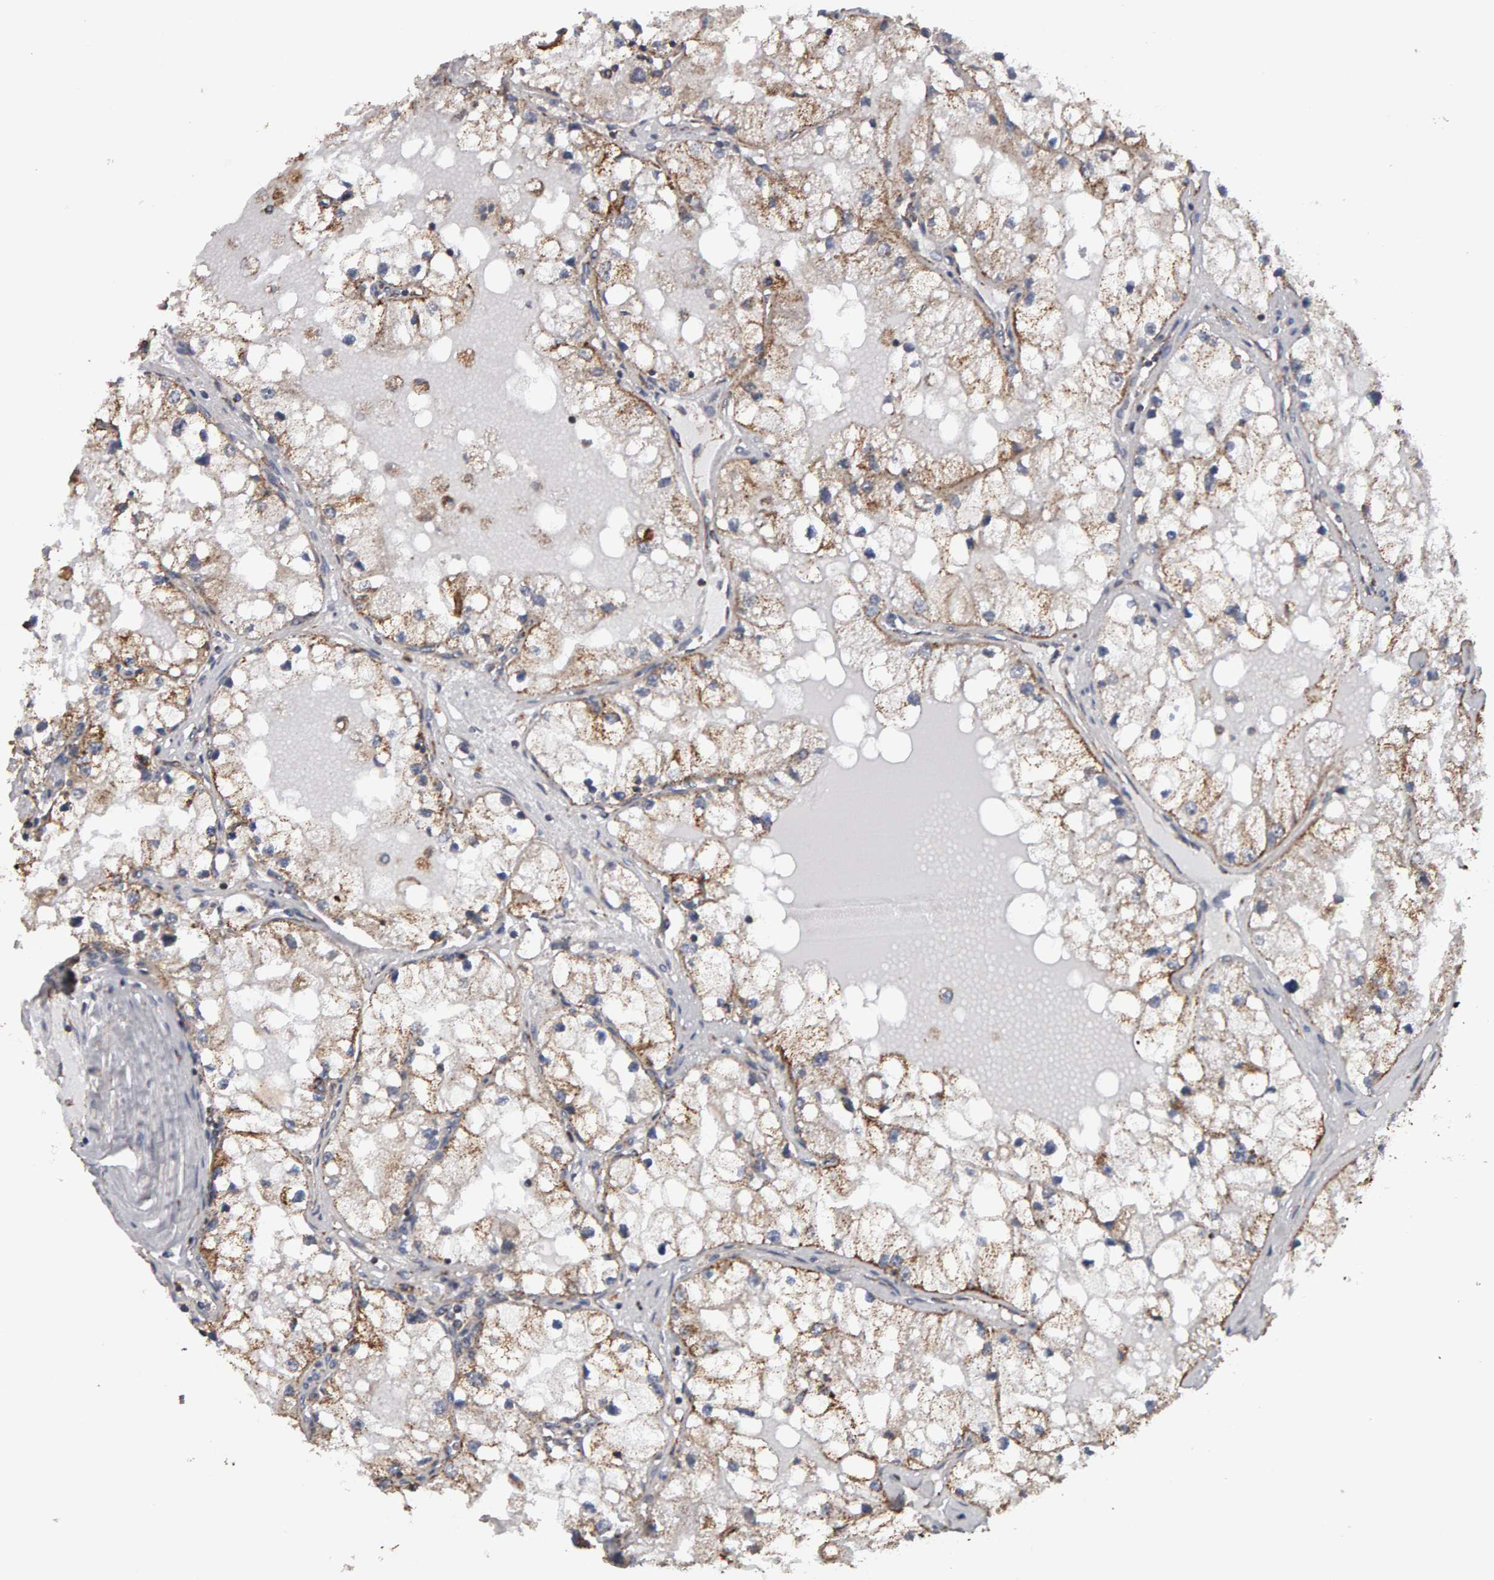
{"staining": {"intensity": "weak", "quantity": ">75%", "location": "cytoplasmic/membranous"}, "tissue": "renal cancer", "cell_type": "Tumor cells", "image_type": "cancer", "snomed": [{"axis": "morphology", "description": "Adenocarcinoma, NOS"}, {"axis": "topography", "description": "Kidney"}], "caption": "Immunohistochemical staining of human adenocarcinoma (renal) exhibits low levels of weak cytoplasmic/membranous protein expression in about >75% of tumor cells. (IHC, brightfield microscopy, high magnification).", "gene": "TOM1L1", "patient": {"sex": "male", "age": 68}}